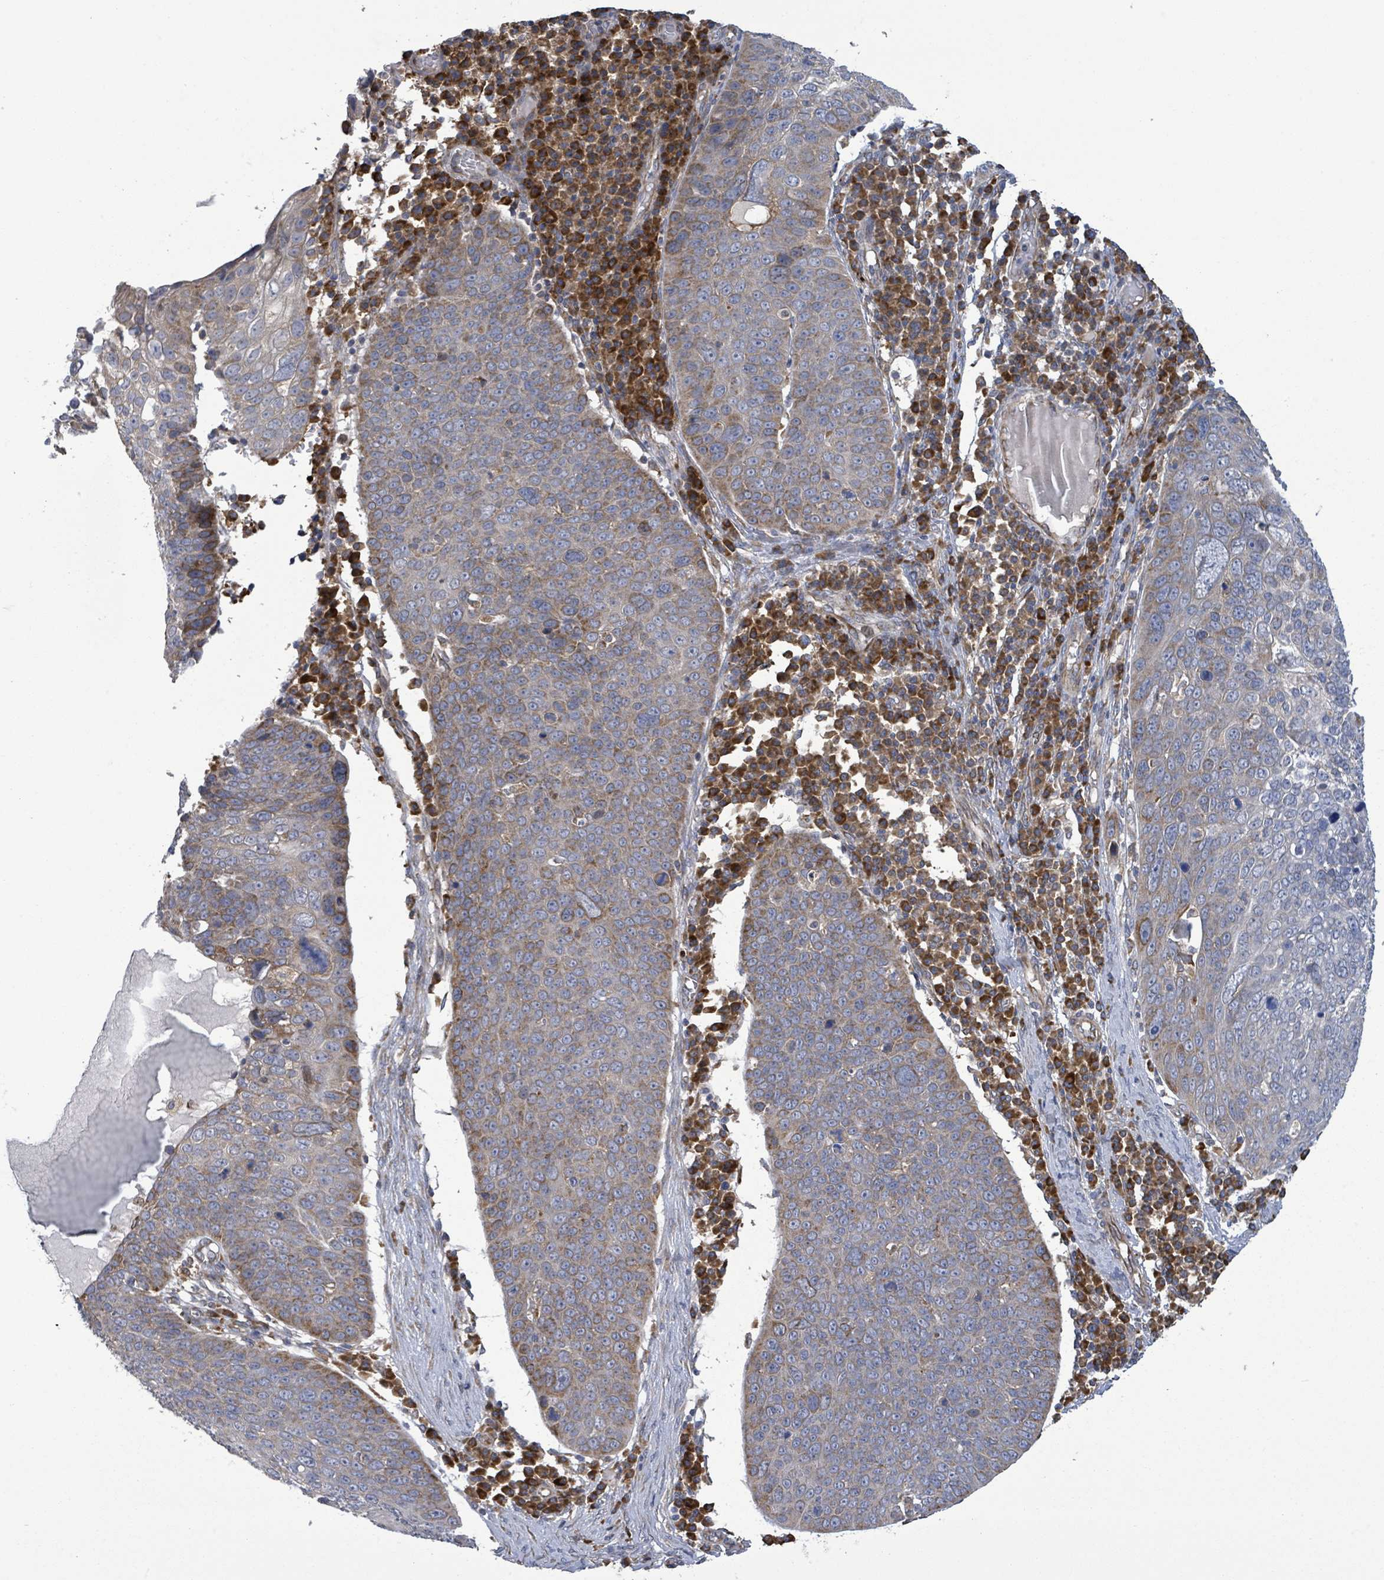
{"staining": {"intensity": "weak", "quantity": "25%-75%", "location": "cytoplasmic/membranous"}, "tissue": "skin cancer", "cell_type": "Tumor cells", "image_type": "cancer", "snomed": [{"axis": "morphology", "description": "Squamous cell carcinoma, NOS"}, {"axis": "topography", "description": "Skin"}], "caption": "A brown stain labels weak cytoplasmic/membranous positivity of a protein in skin squamous cell carcinoma tumor cells.", "gene": "NOMO1", "patient": {"sex": "male", "age": 71}}